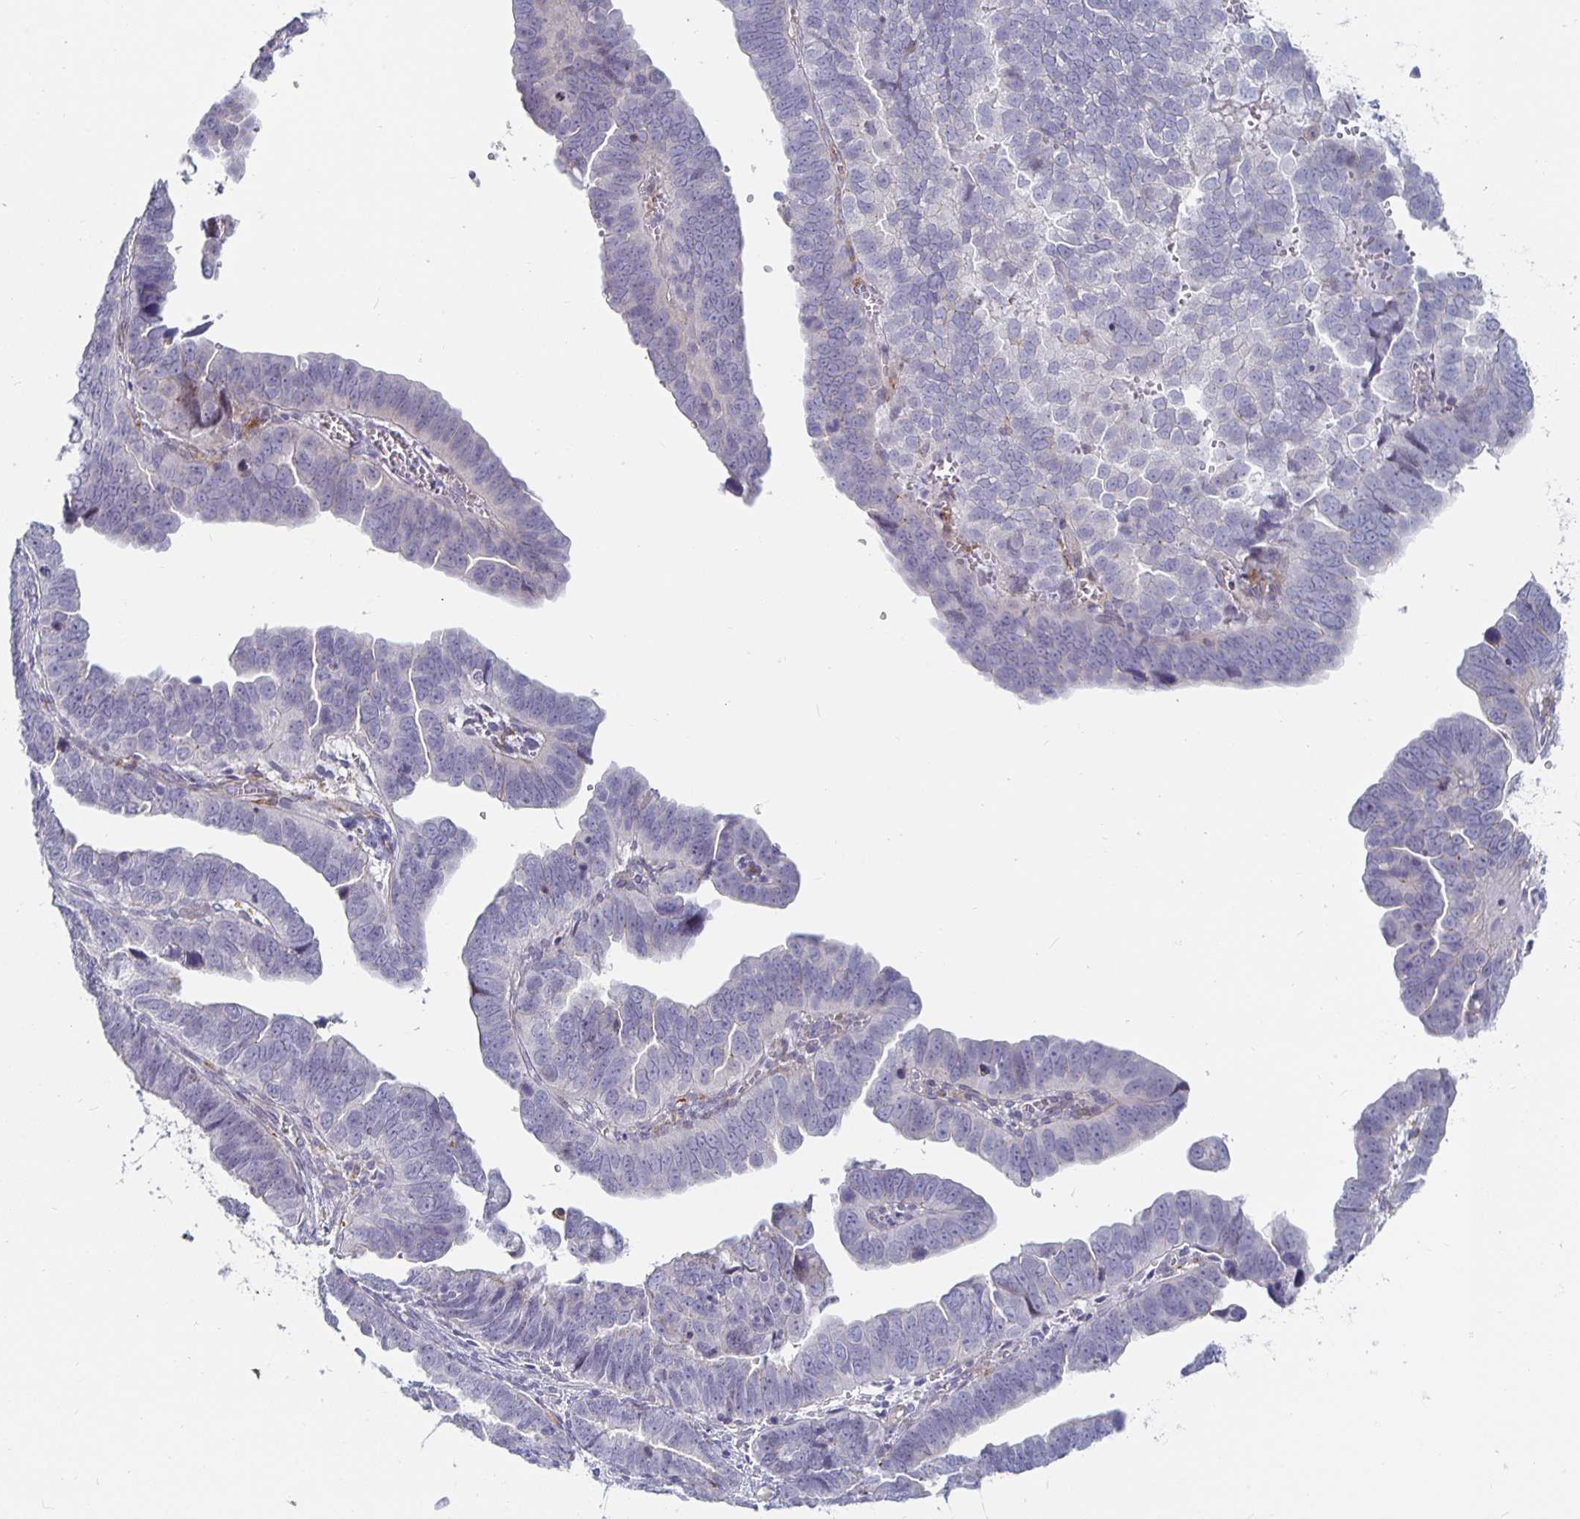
{"staining": {"intensity": "negative", "quantity": "none", "location": "none"}, "tissue": "endometrial cancer", "cell_type": "Tumor cells", "image_type": "cancer", "snomed": [{"axis": "morphology", "description": "Adenocarcinoma, NOS"}, {"axis": "topography", "description": "Endometrium"}], "caption": "This is an immunohistochemistry photomicrograph of human endometrial adenocarcinoma. There is no positivity in tumor cells.", "gene": "S100G", "patient": {"sex": "female", "age": 75}}